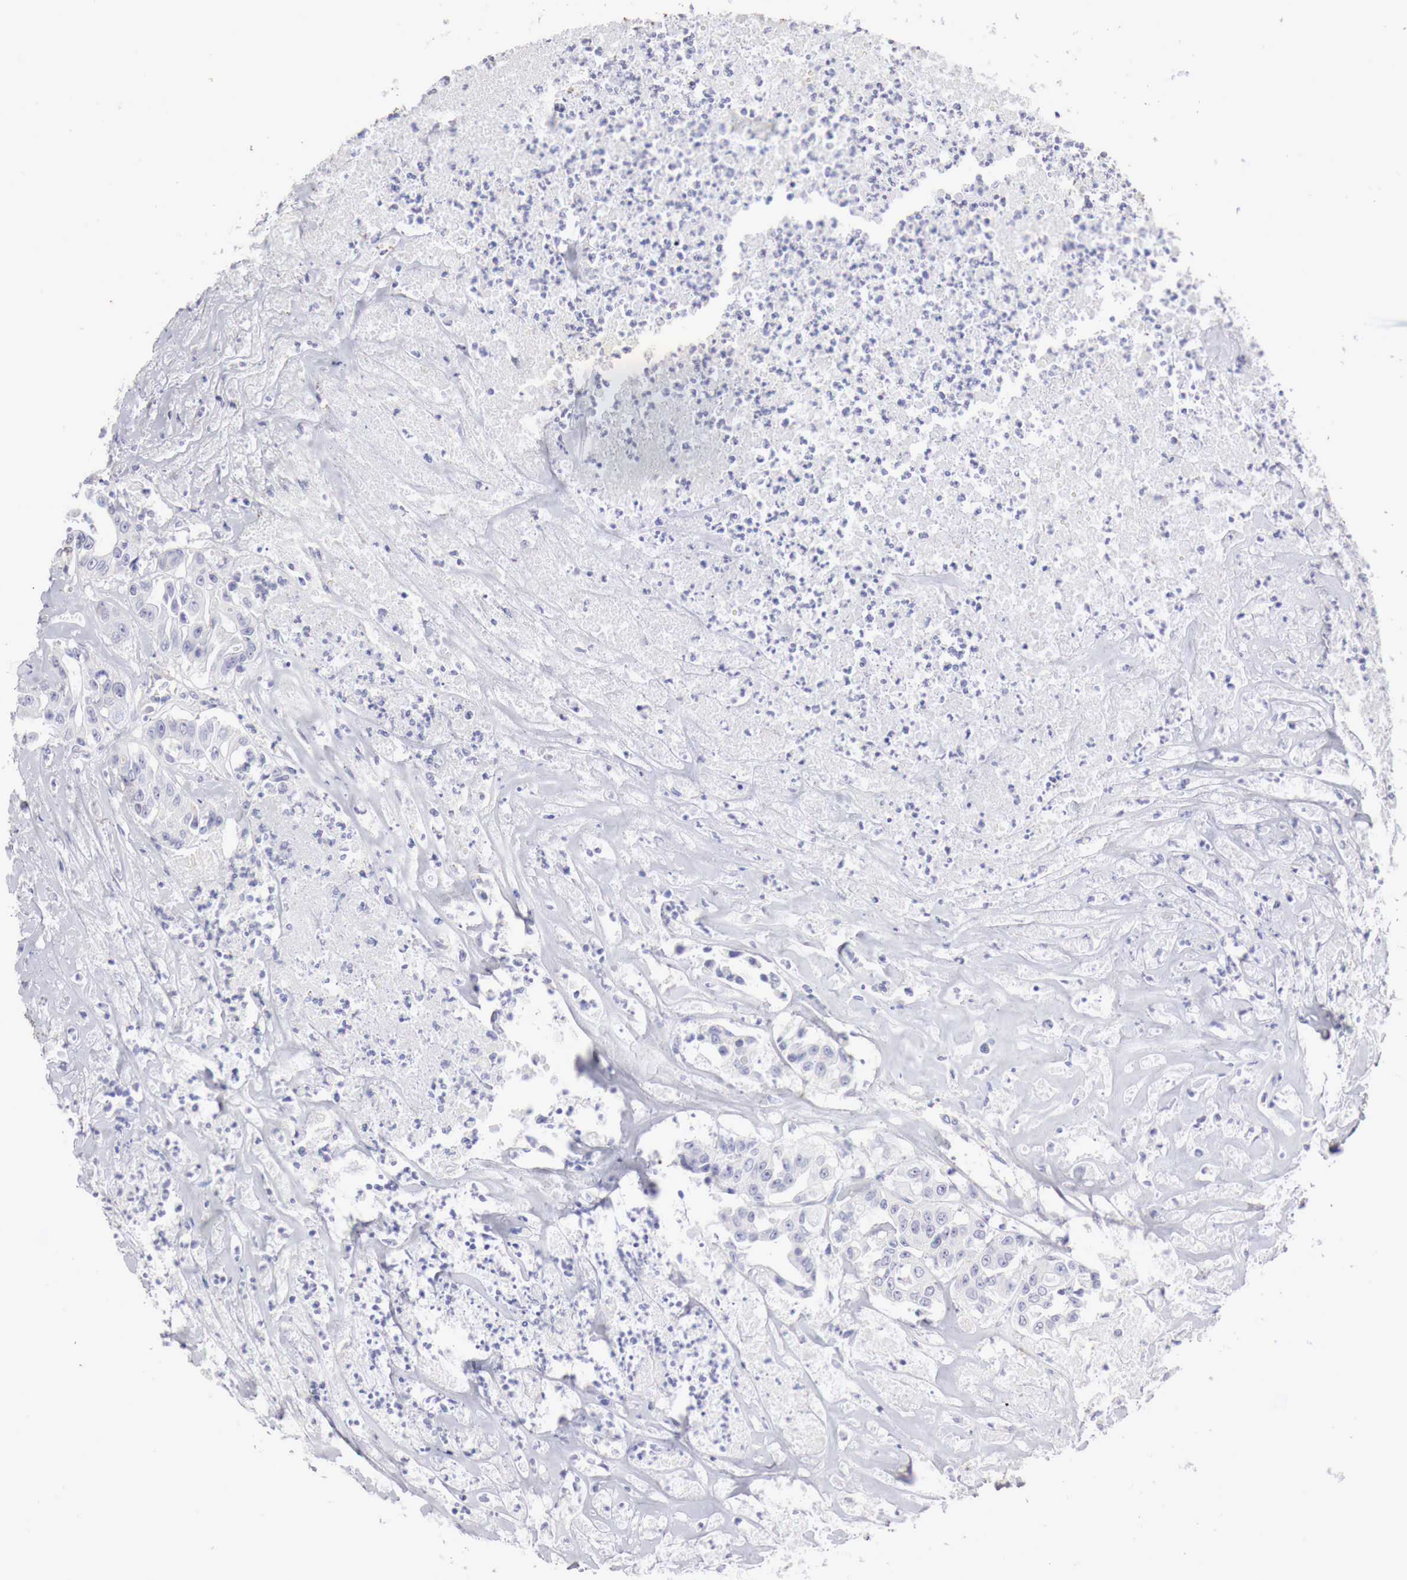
{"staining": {"intensity": "negative", "quantity": "none", "location": "none"}, "tissue": "colorectal cancer", "cell_type": "Tumor cells", "image_type": "cancer", "snomed": [{"axis": "morphology", "description": "Adenocarcinoma, NOS"}, {"axis": "topography", "description": "Colon"}], "caption": "Tumor cells show no significant staining in colorectal cancer (adenocarcinoma).", "gene": "GLA", "patient": {"sex": "female", "age": 70}}